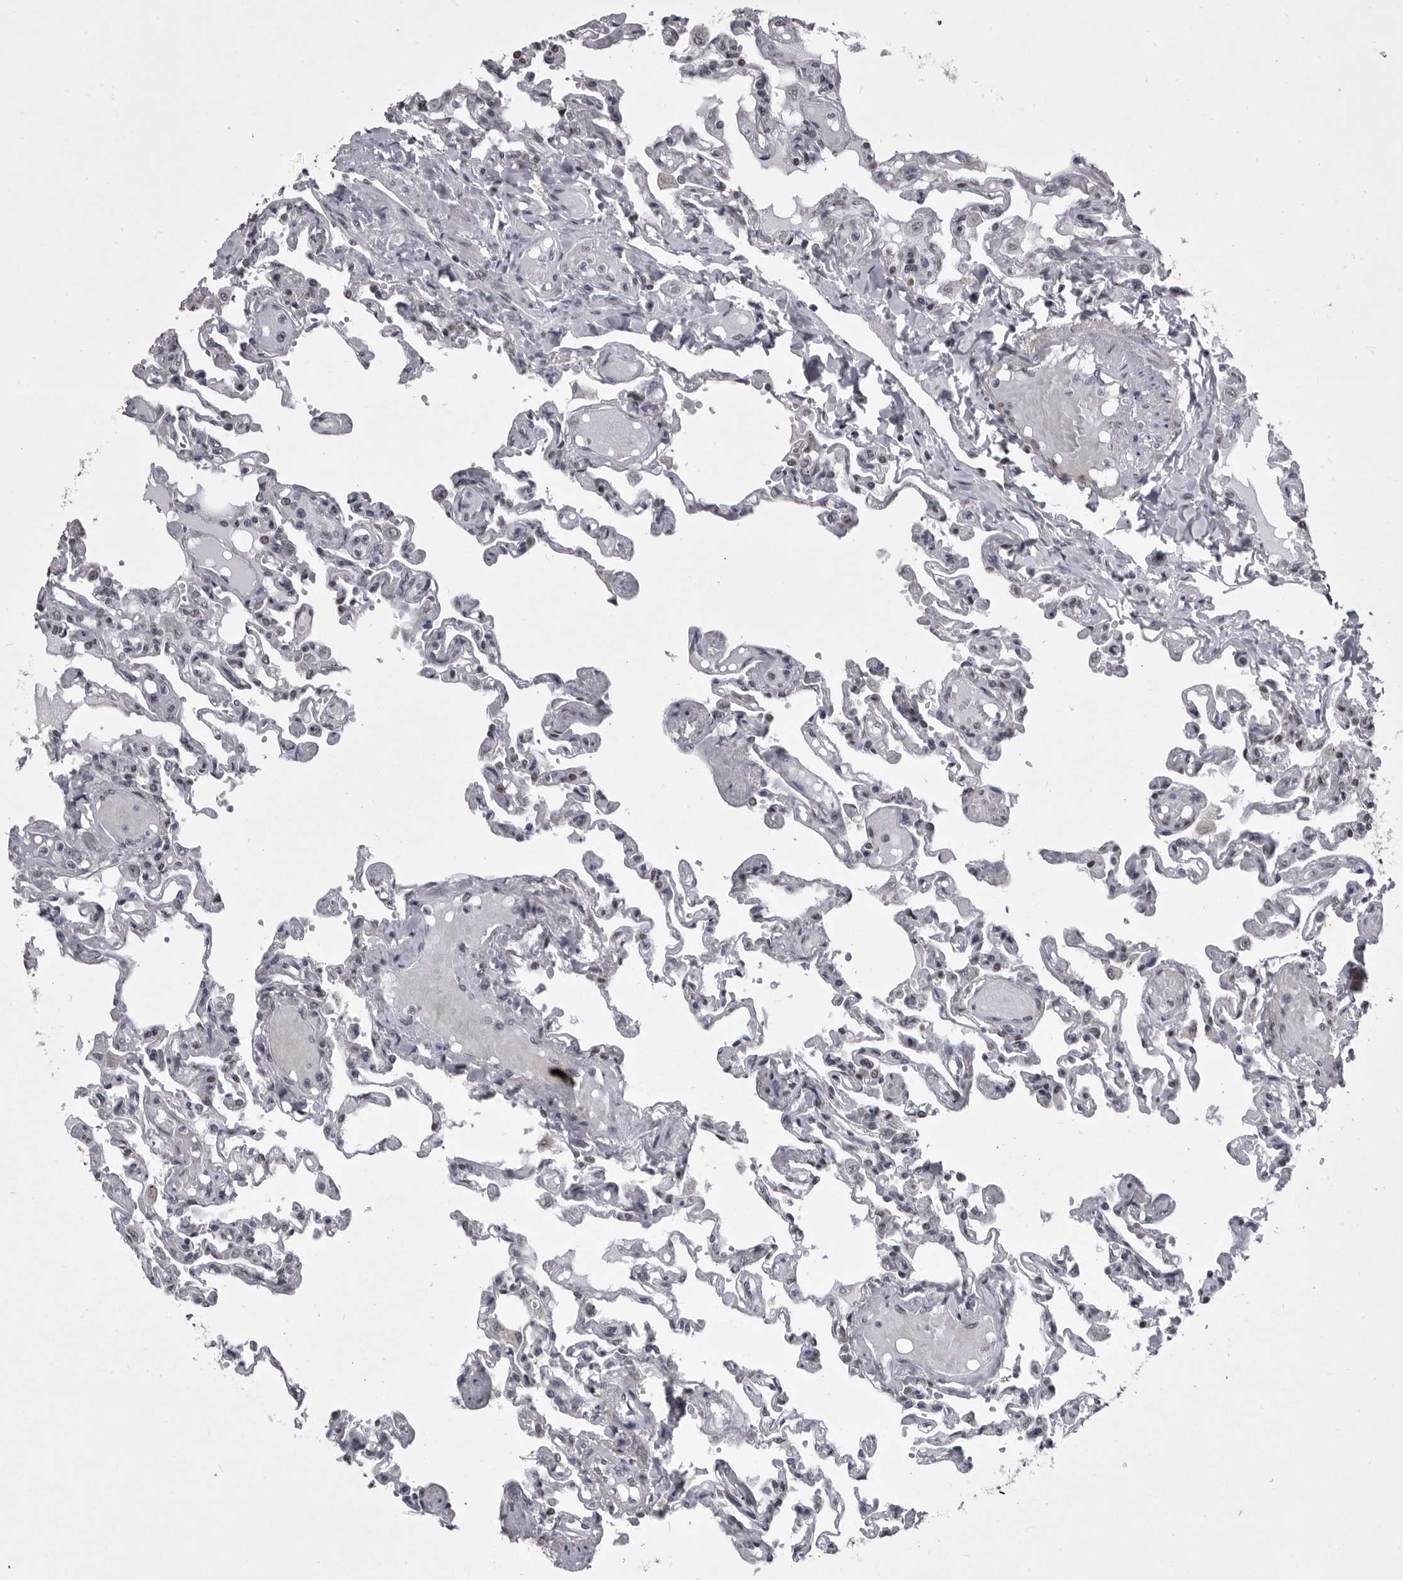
{"staining": {"intensity": "negative", "quantity": "none", "location": "none"}, "tissue": "lung", "cell_type": "Alveolar cells", "image_type": "normal", "snomed": [{"axis": "morphology", "description": "Normal tissue, NOS"}, {"axis": "topography", "description": "Lung"}], "caption": "Immunohistochemical staining of normal human lung demonstrates no significant expression in alveolar cells. (DAB (3,3'-diaminobenzidine) IHC, high magnification).", "gene": "PRPF3", "patient": {"sex": "male", "age": 21}}